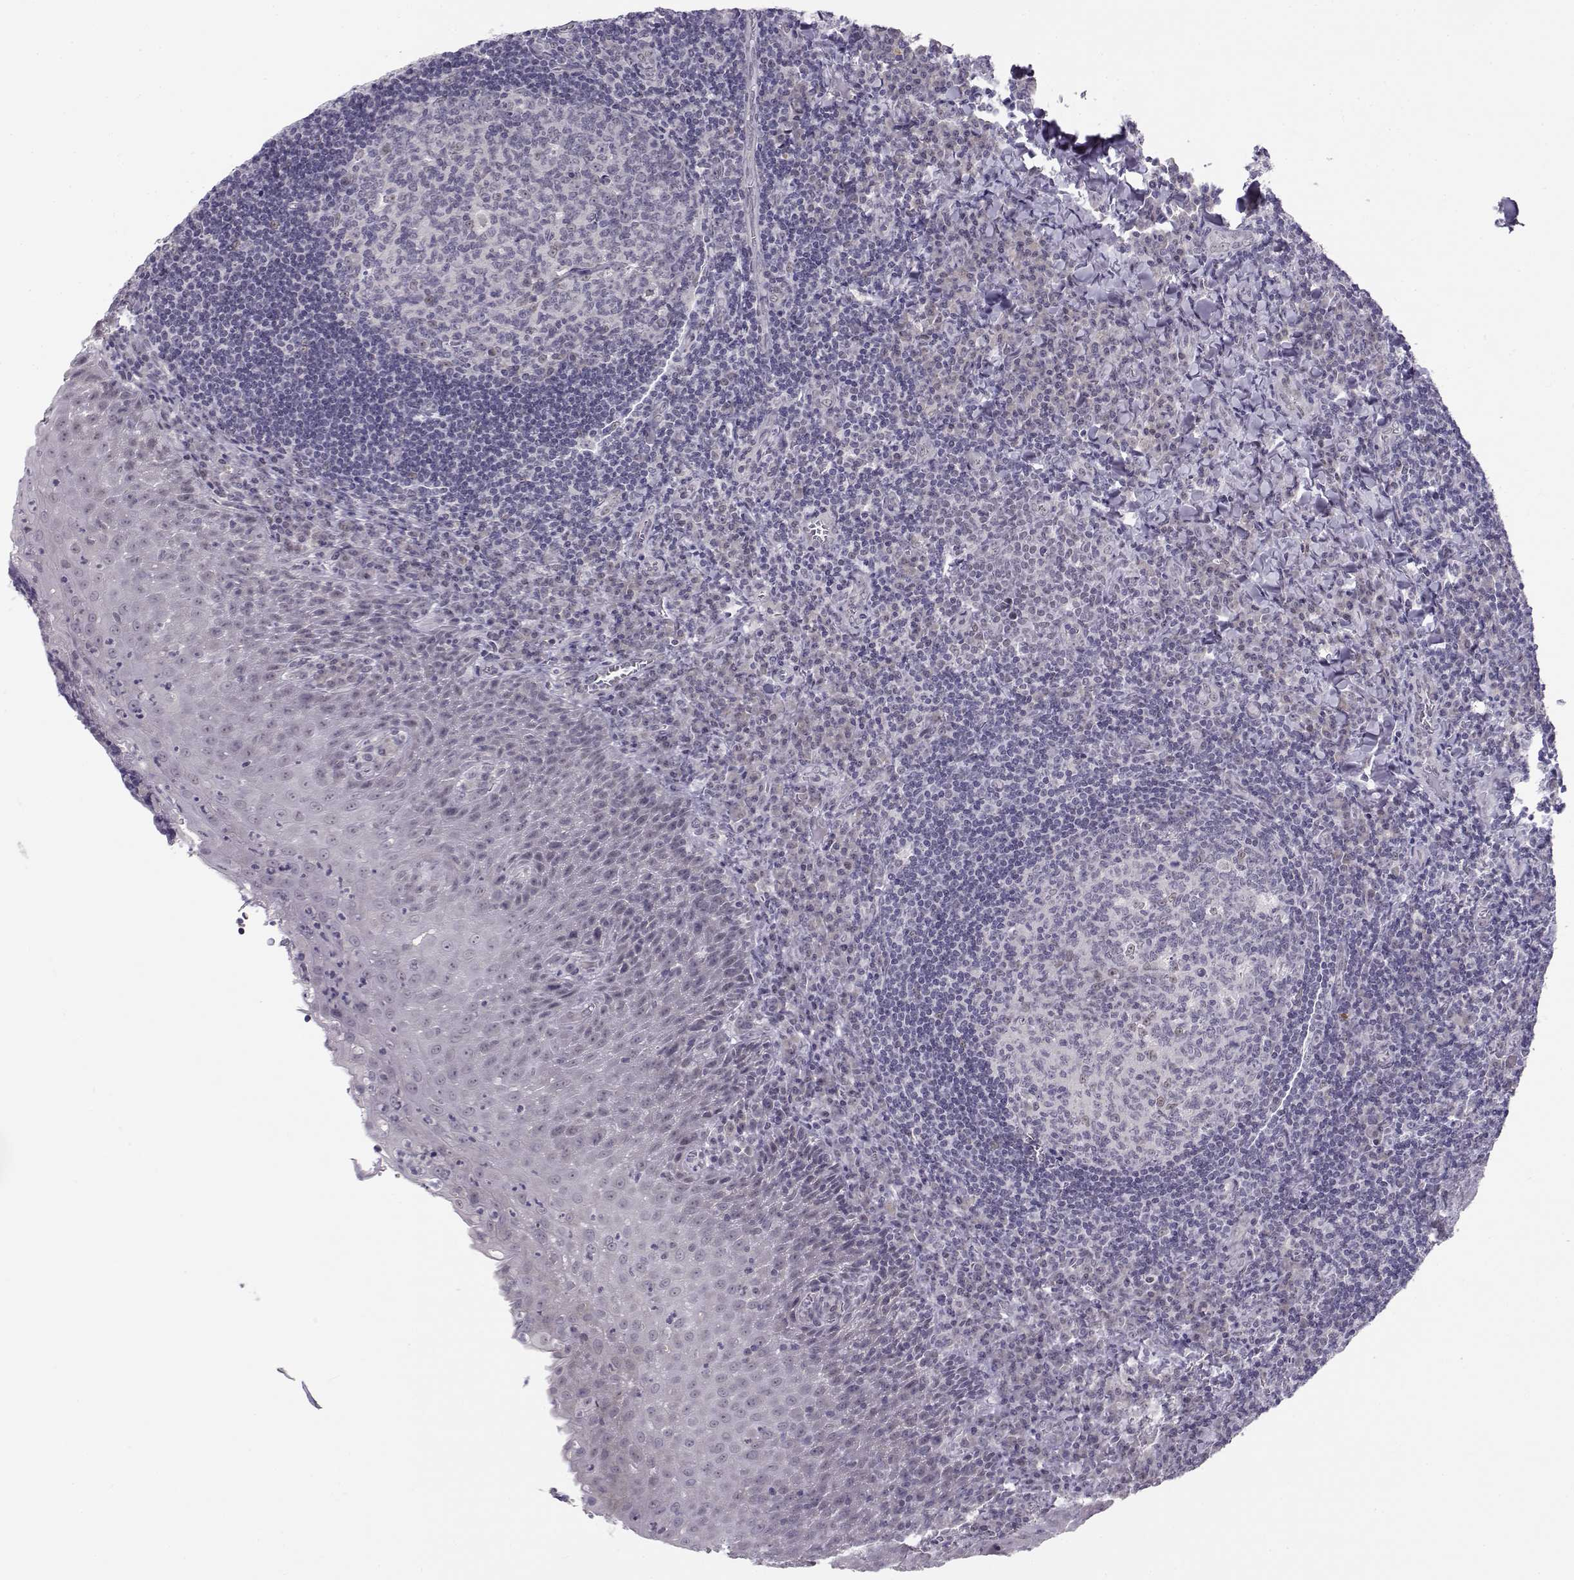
{"staining": {"intensity": "negative", "quantity": "none", "location": "none"}, "tissue": "tonsil", "cell_type": "Germinal center cells", "image_type": "normal", "snomed": [{"axis": "morphology", "description": "Normal tissue, NOS"}, {"axis": "morphology", "description": "Inflammation, NOS"}, {"axis": "topography", "description": "Tonsil"}], "caption": "IHC micrograph of normal human tonsil stained for a protein (brown), which shows no positivity in germinal center cells. Brightfield microscopy of immunohistochemistry stained with DAB (brown) and hematoxylin (blue), captured at high magnification.", "gene": "C16orf86", "patient": {"sex": "female", "age": 31}}